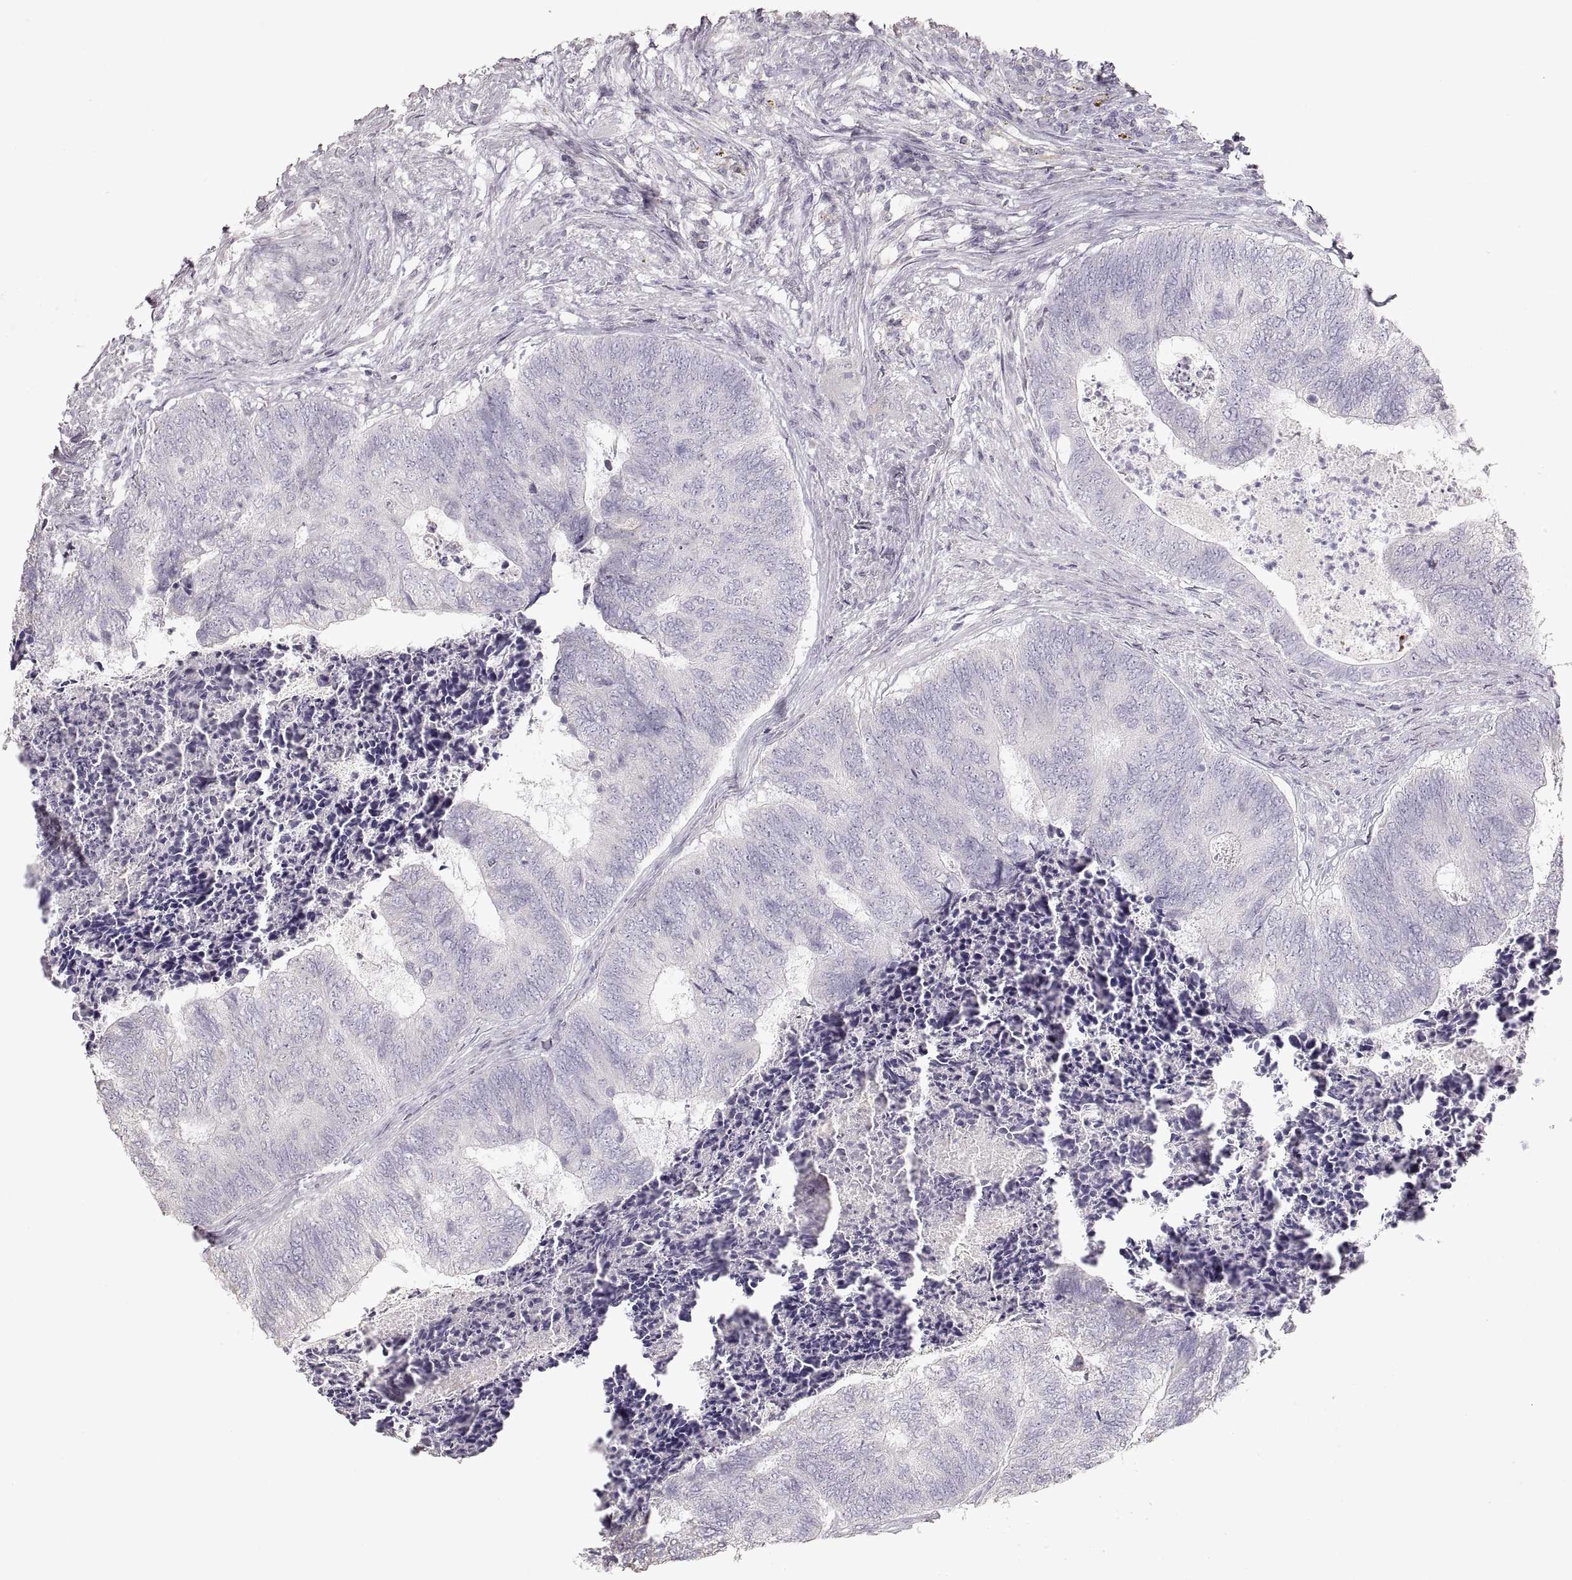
{"staining": {"intensity": "negative", "quantity": "none", "location": "none"}, "tissue": "colorectal cancer", "cell_type": "Tumor cells", "image_type": "cancer", "snomed": [{"axis": "morphology", "description": "Adenocarcinoma, NOS"}, {"axis": "topography", "description": "Colon"}], "caption": "Tumor cells are negative for protein expression in human colorectal cancer.", "gene": "ZP3", "patient": {"sex": "female", "age": 67}}